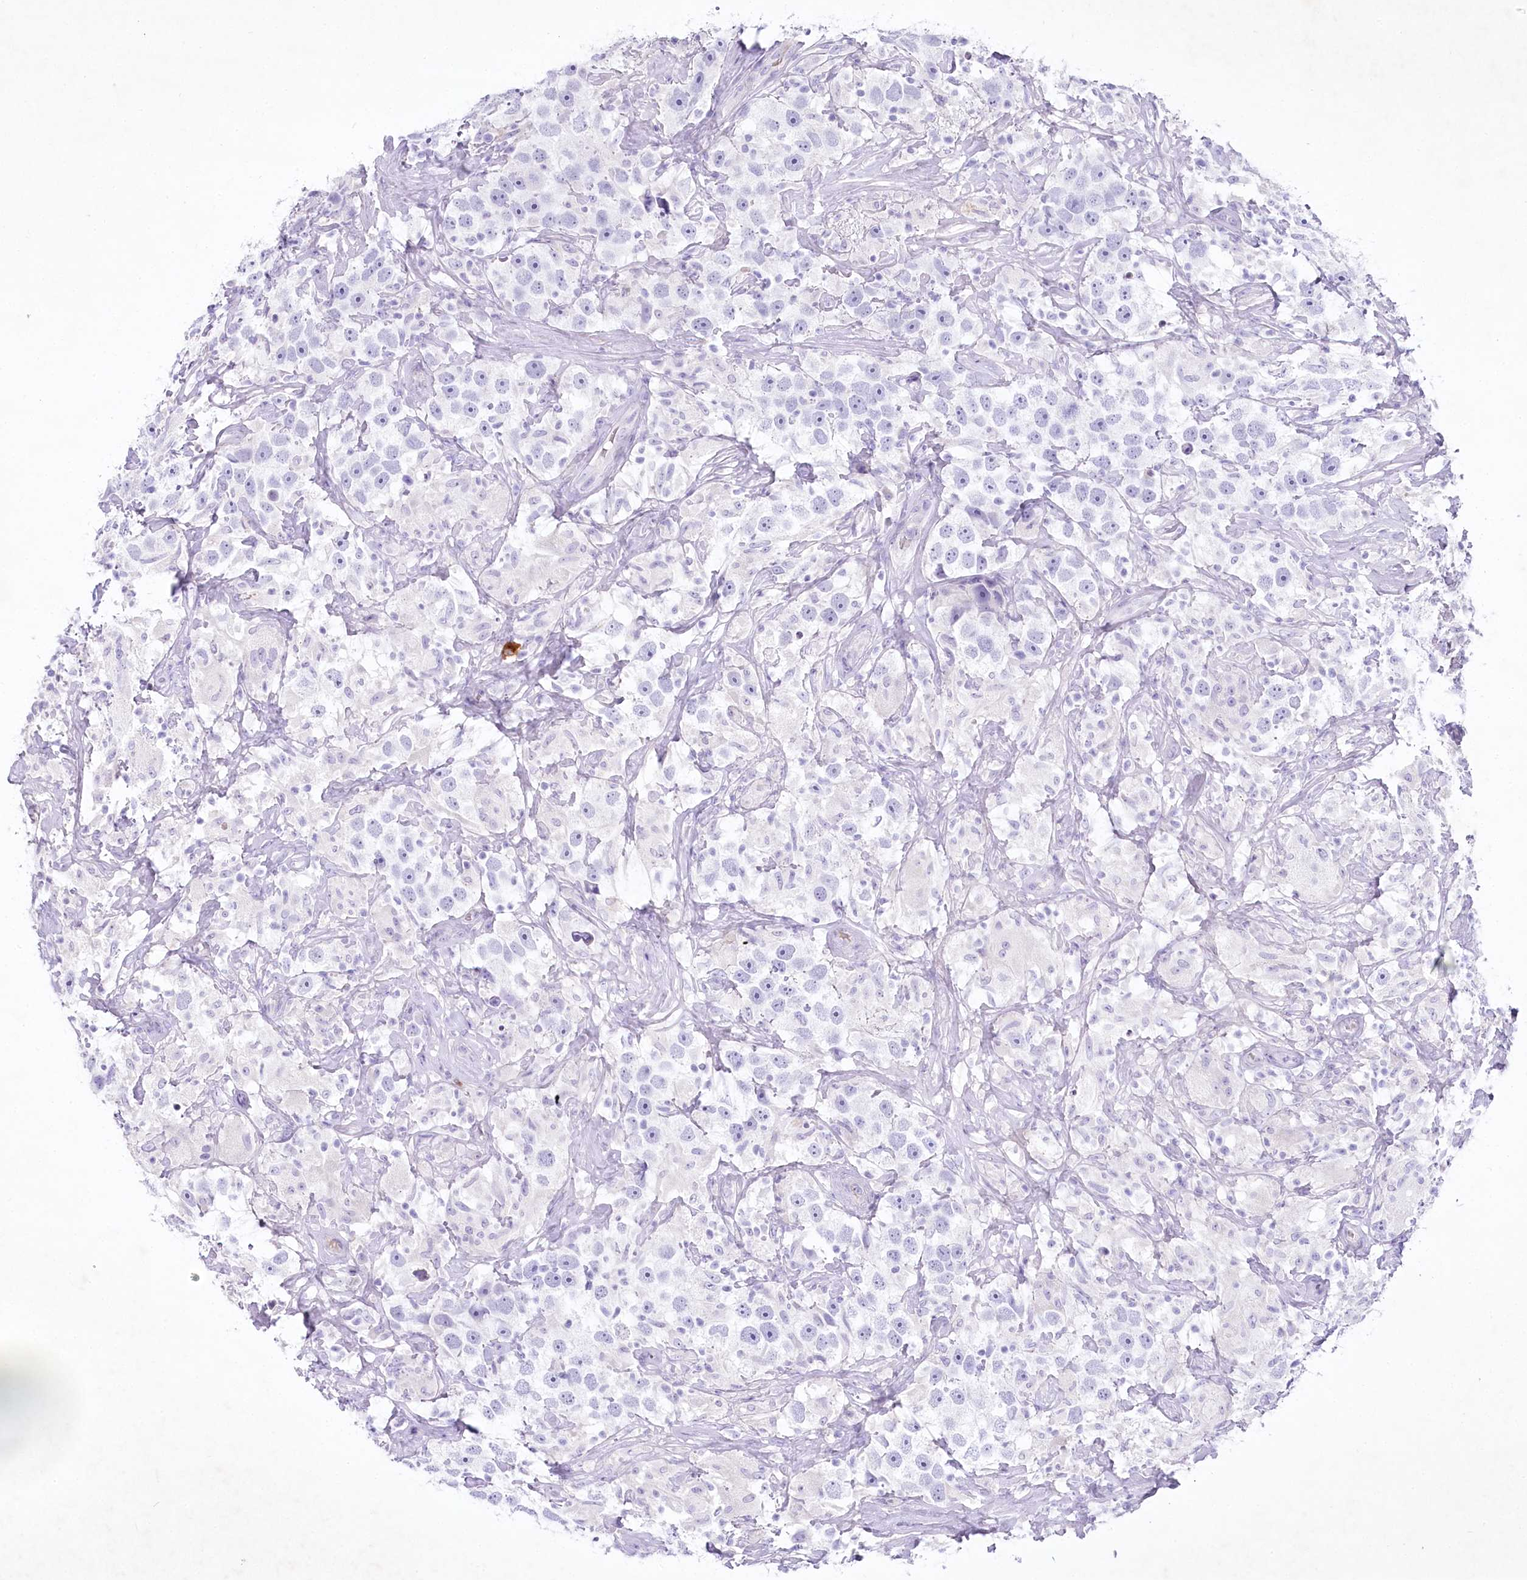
{"staining": {"intensity": "negative", "quantity": "none", "location": "none"}, "tissue": "testis cancer", "cell_type": "Tumor cells", "image_type": "cancer", "snomed": [{"axis": "morphology", "description": "Seminoma, NOS"}, {"axis": "topography", "description": "Testis"}], "caption": "Immunohistochemistry (IHC) of testis cancer displays no expression in tumor cells.", "gene": "MYOZ1", "patient": {"sex": "male", "age": 49}}